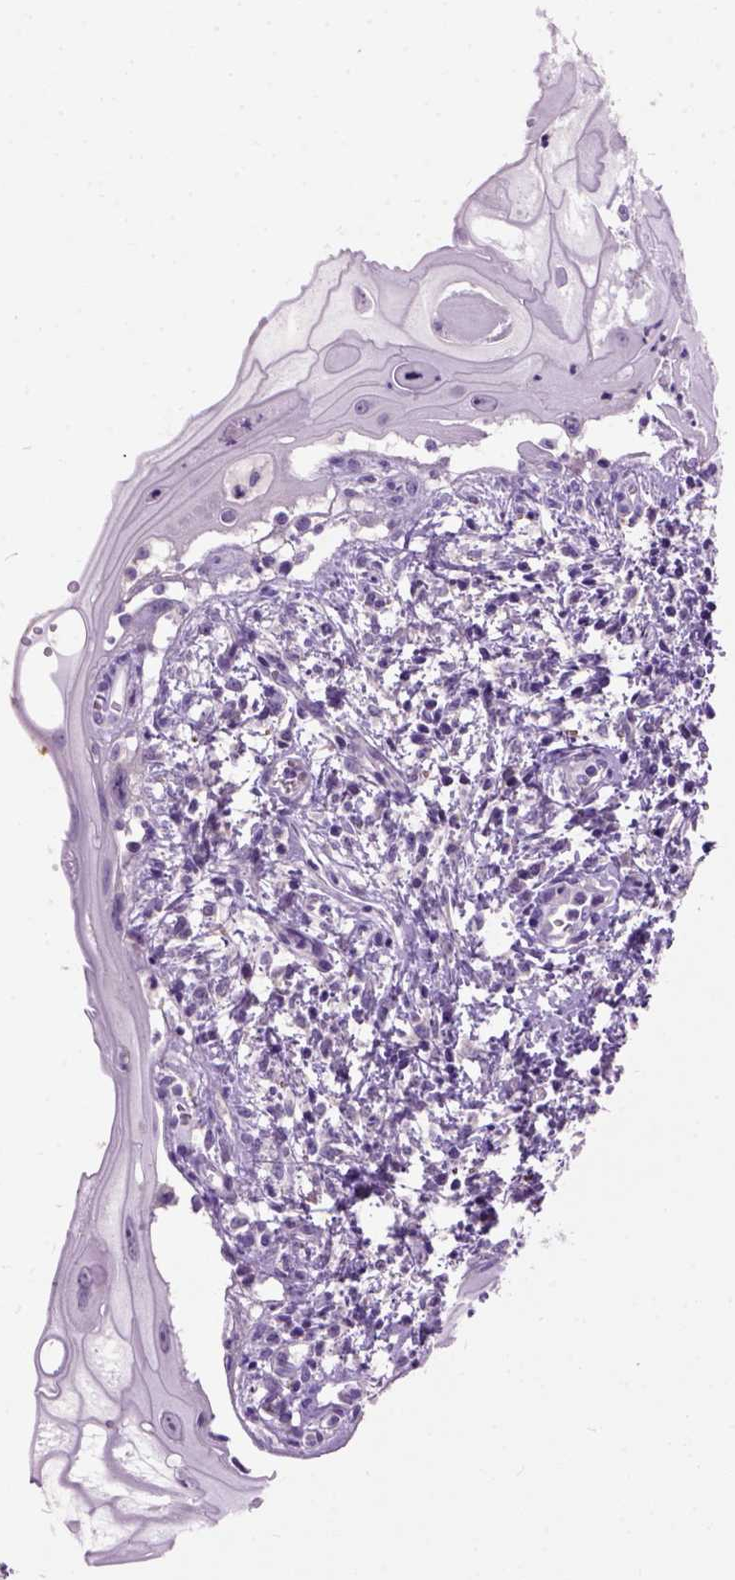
{"staining": {"intensity": "negative", "quantity": "none", "location": "none"}, "tissue": "cervical cancer", "cell_type": "Tumor cells", "image_type": "cancer", "snomed": [{"axis": "morphology", "description": "Squamous cell carcinoma, NOS"}, {"axis": "topography", "description": "Cervix"}], "caption": "Cervical cancer stained for a protein using immunohistochemistry (IHC) exhibits no expression tumor cells.", "gene": "MAPT", "patient": {"sex": "female", "age": 30}}